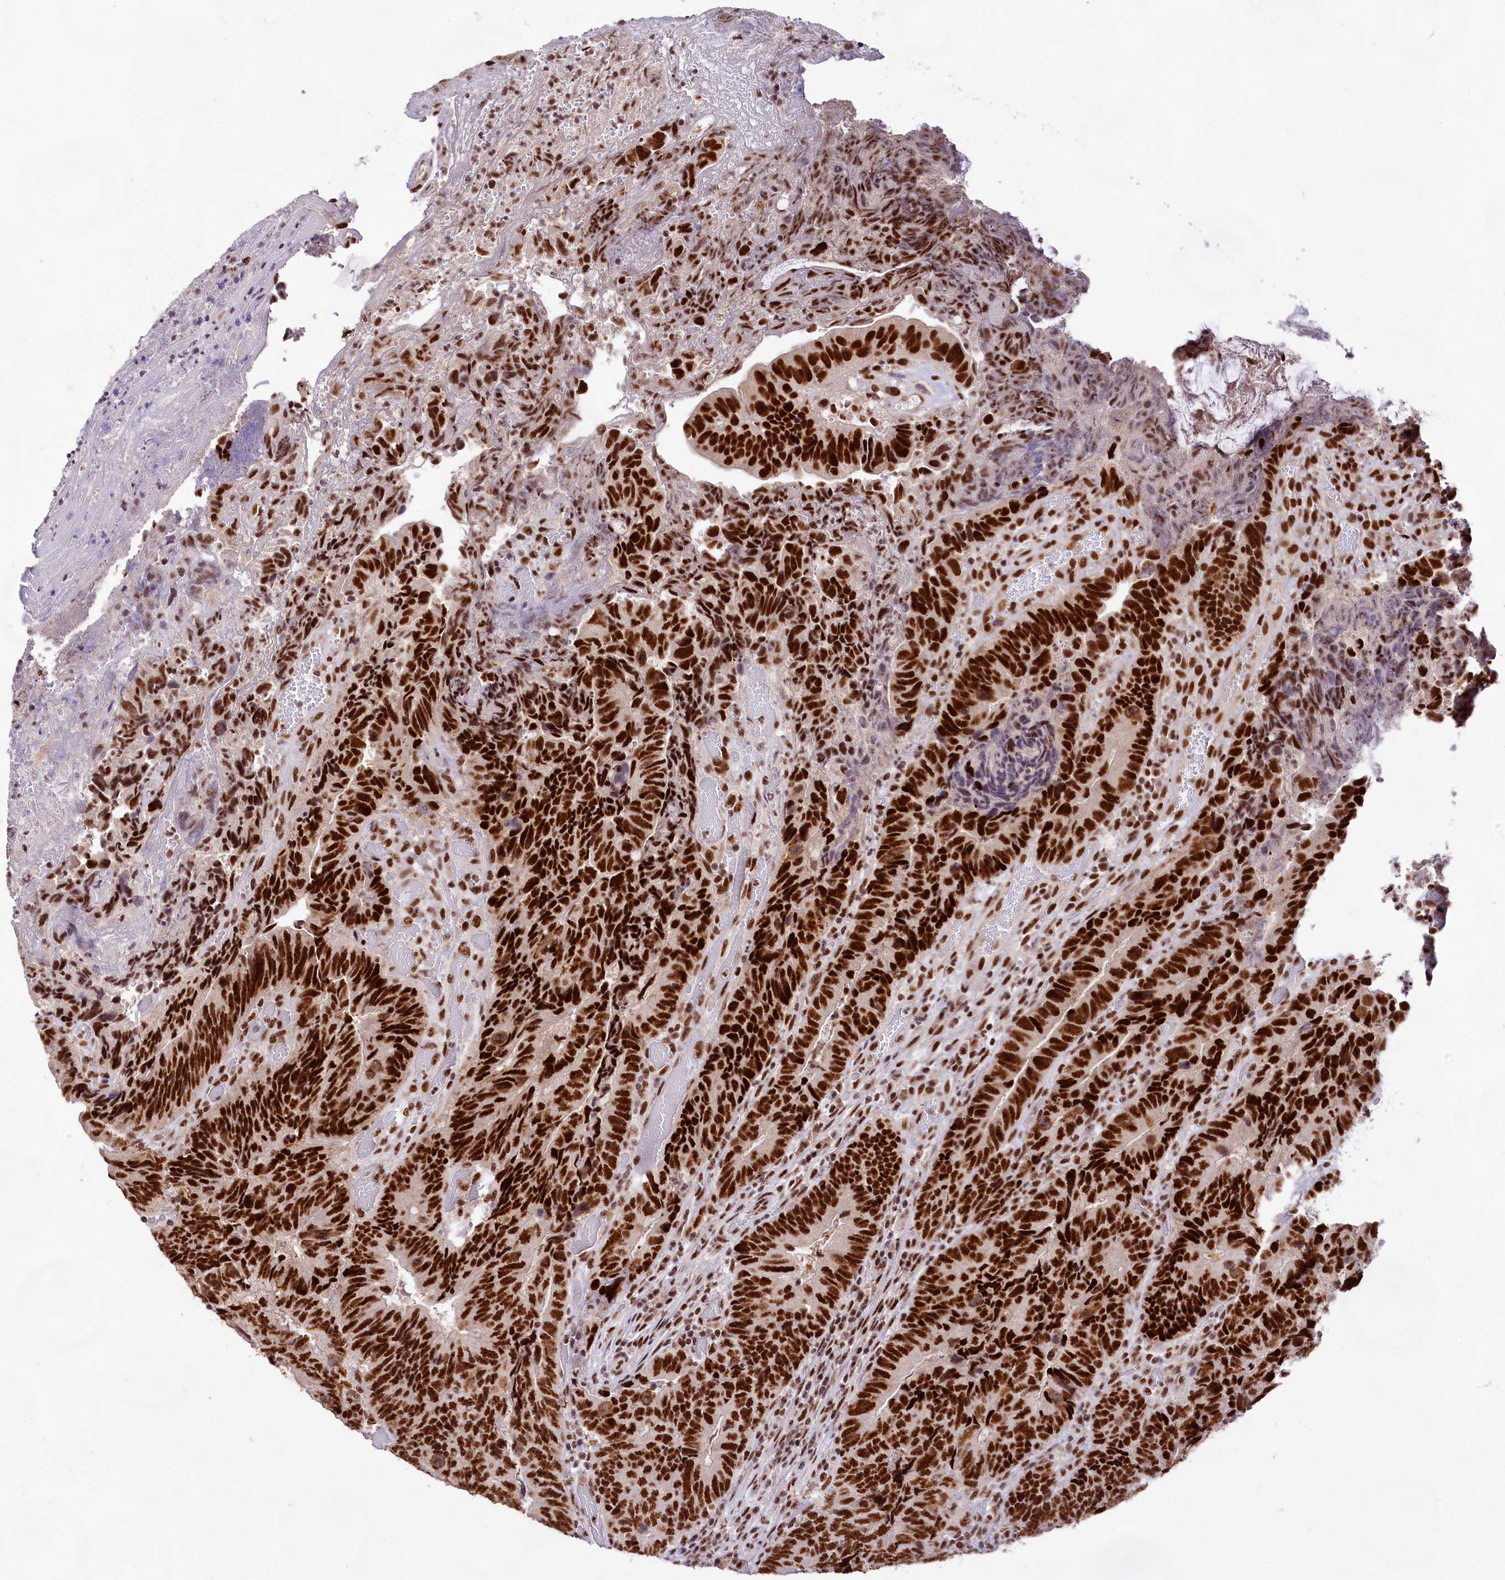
{"staining": {"intensity": "strong", "quantity": ">75%", "location": "nuclear"}, "tissue": "colorectal cancer", "cell_type": "Tumor cells", "image_type": "cancer", "snomed": [{"axis": "morphology", "description": "Adenocarcinoma, NOS"}, {"axis": "topography", "description": "Colon"}], "caption": "IHC image of neoplastic tissue: human adenocarcinoma (colorectal) stained using immunohistochemistry exhibits high levels of strong protein expression localized specifically in the nuclear of tumor cells, appearing as a nuclear brown color.", "gene": "HIRA", "patient": {"sex": "female", "age": 67}}